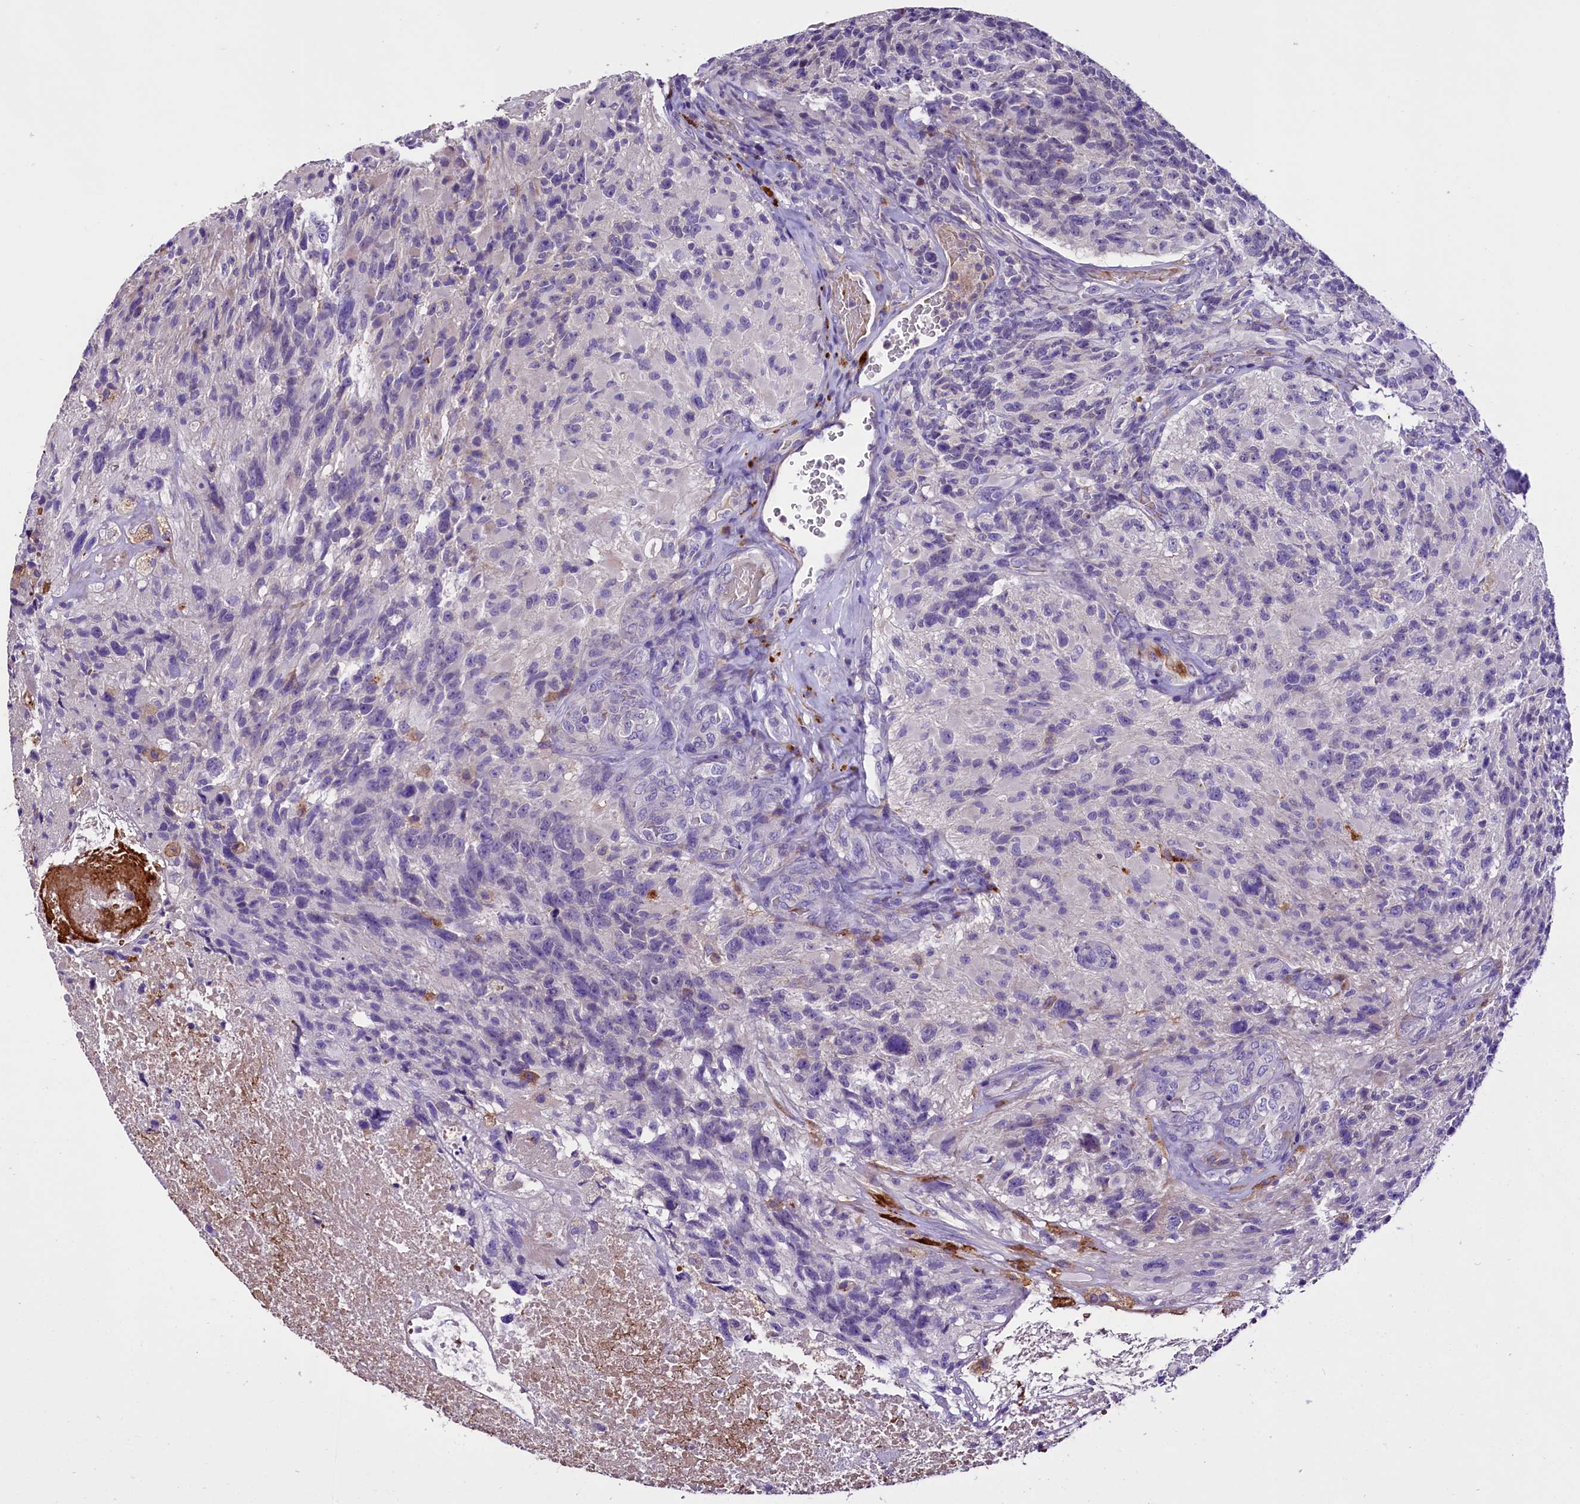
{"staining": {"intensity": "negative", "quantity": "none", "location": "none"}, "tissue": "glioma", "cell_type": "Tumor cells", "image_type": "cancer", "snomed": [{"axis": "morphology", "description": "Glioma, malignant, High grade"}, {"axis": "topography", "description": "Brain"}], "caption": "Immunohistochemical staining of high-grade glioma (malignant) reveals no significant positivity in tumor cells.", "gene": "MEX3B", "patient": {"sex": "male", "age": 76}}